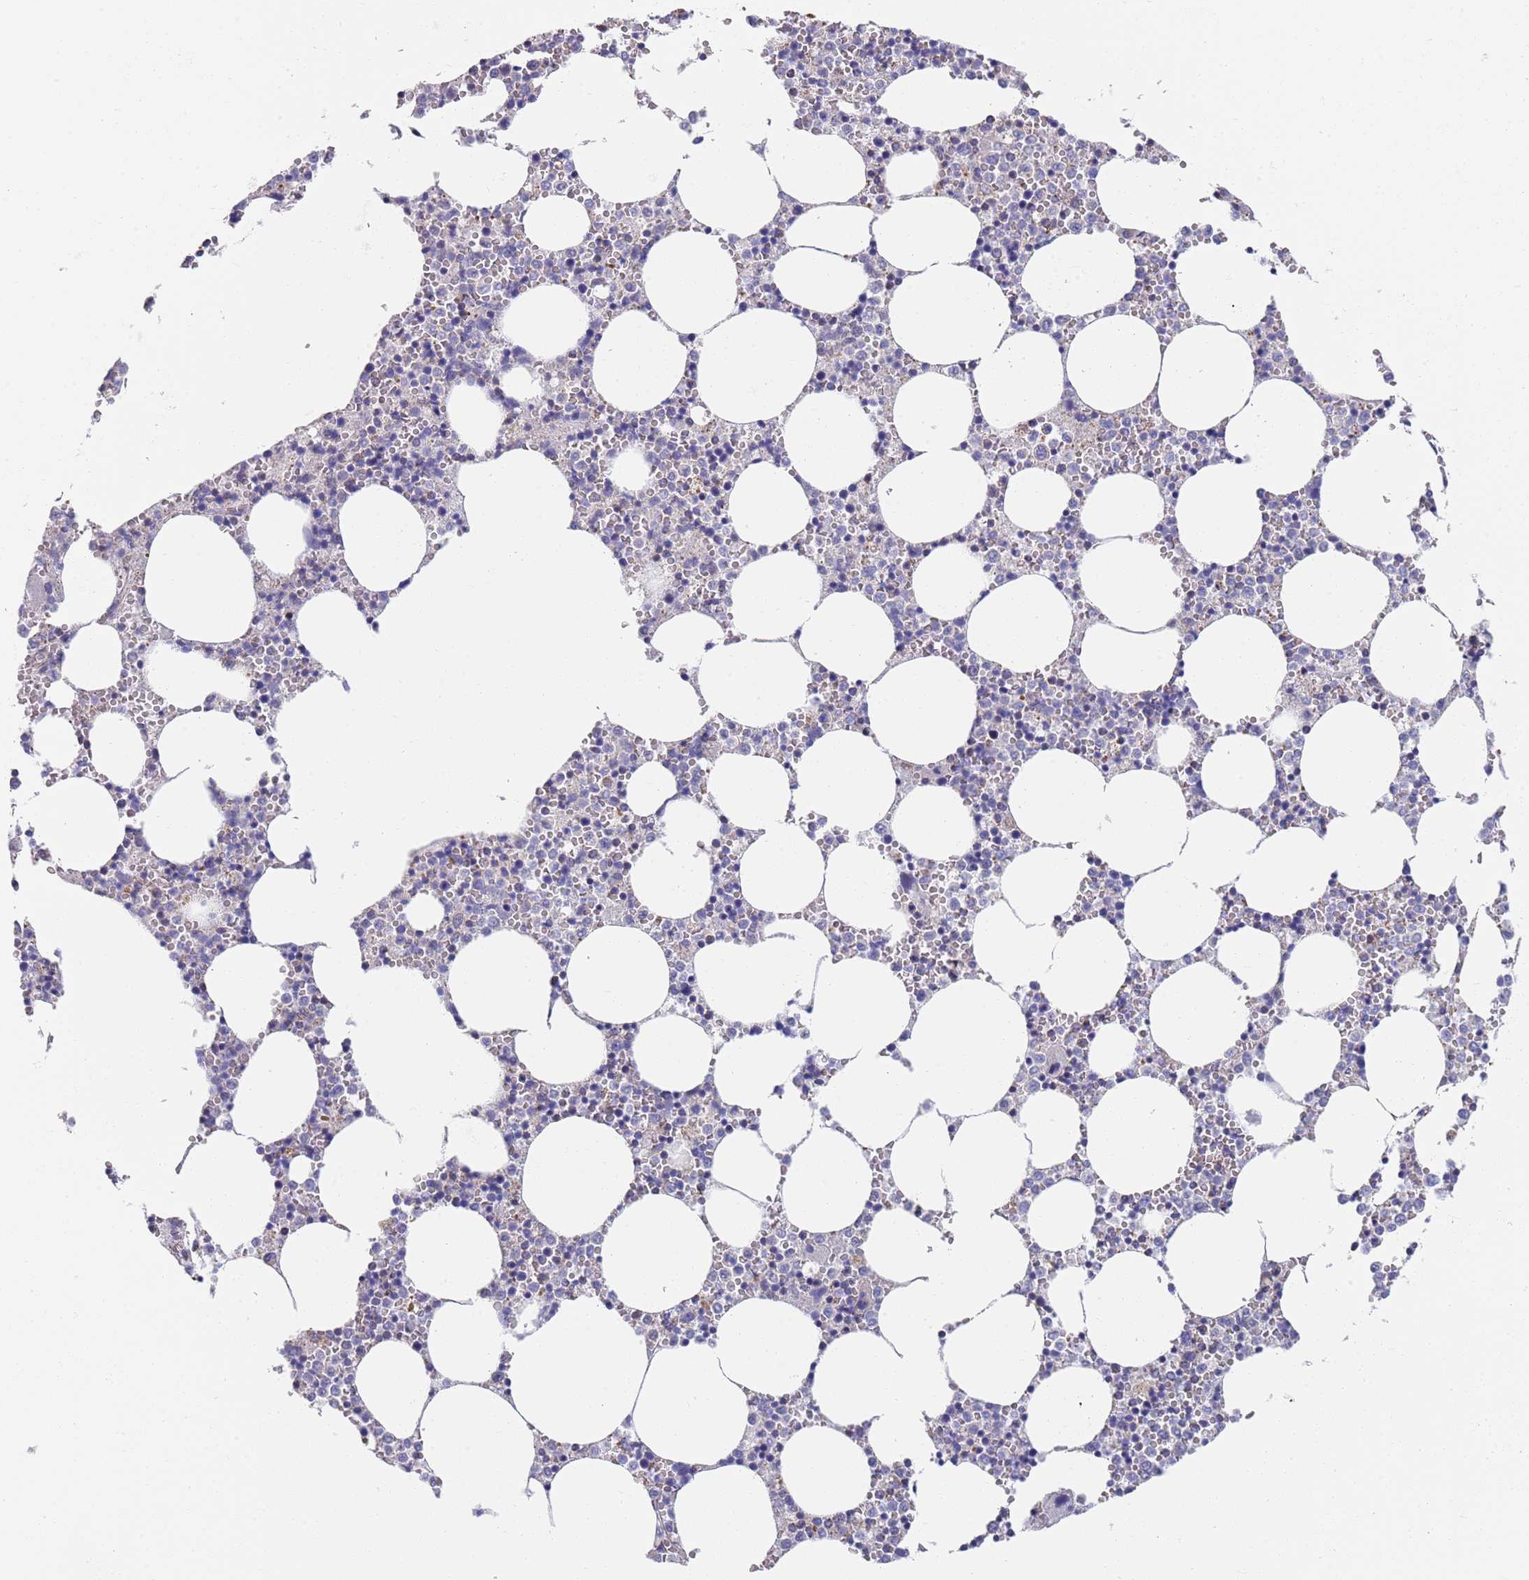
{"staining": {"intensity": "negative", "quantity": "none", "location": "none"}, "tissue": "bone marrow", "cell_type": "Hematopoietic cells", "image_type": "normal", "snomed": [{"axis": "morphology", "description": "Normal tissue, NOS"}, {"axis": "topography", "description": "Bone marrow"}], "caption": "DAB (3,3'-diaminobenzidine) immunohistochemical staining of benign human bone marrow reveals no significant staining in hematopoietic cells.", "gene": "PWWP3A", "patient": {"sex": "female", "age": 64}}